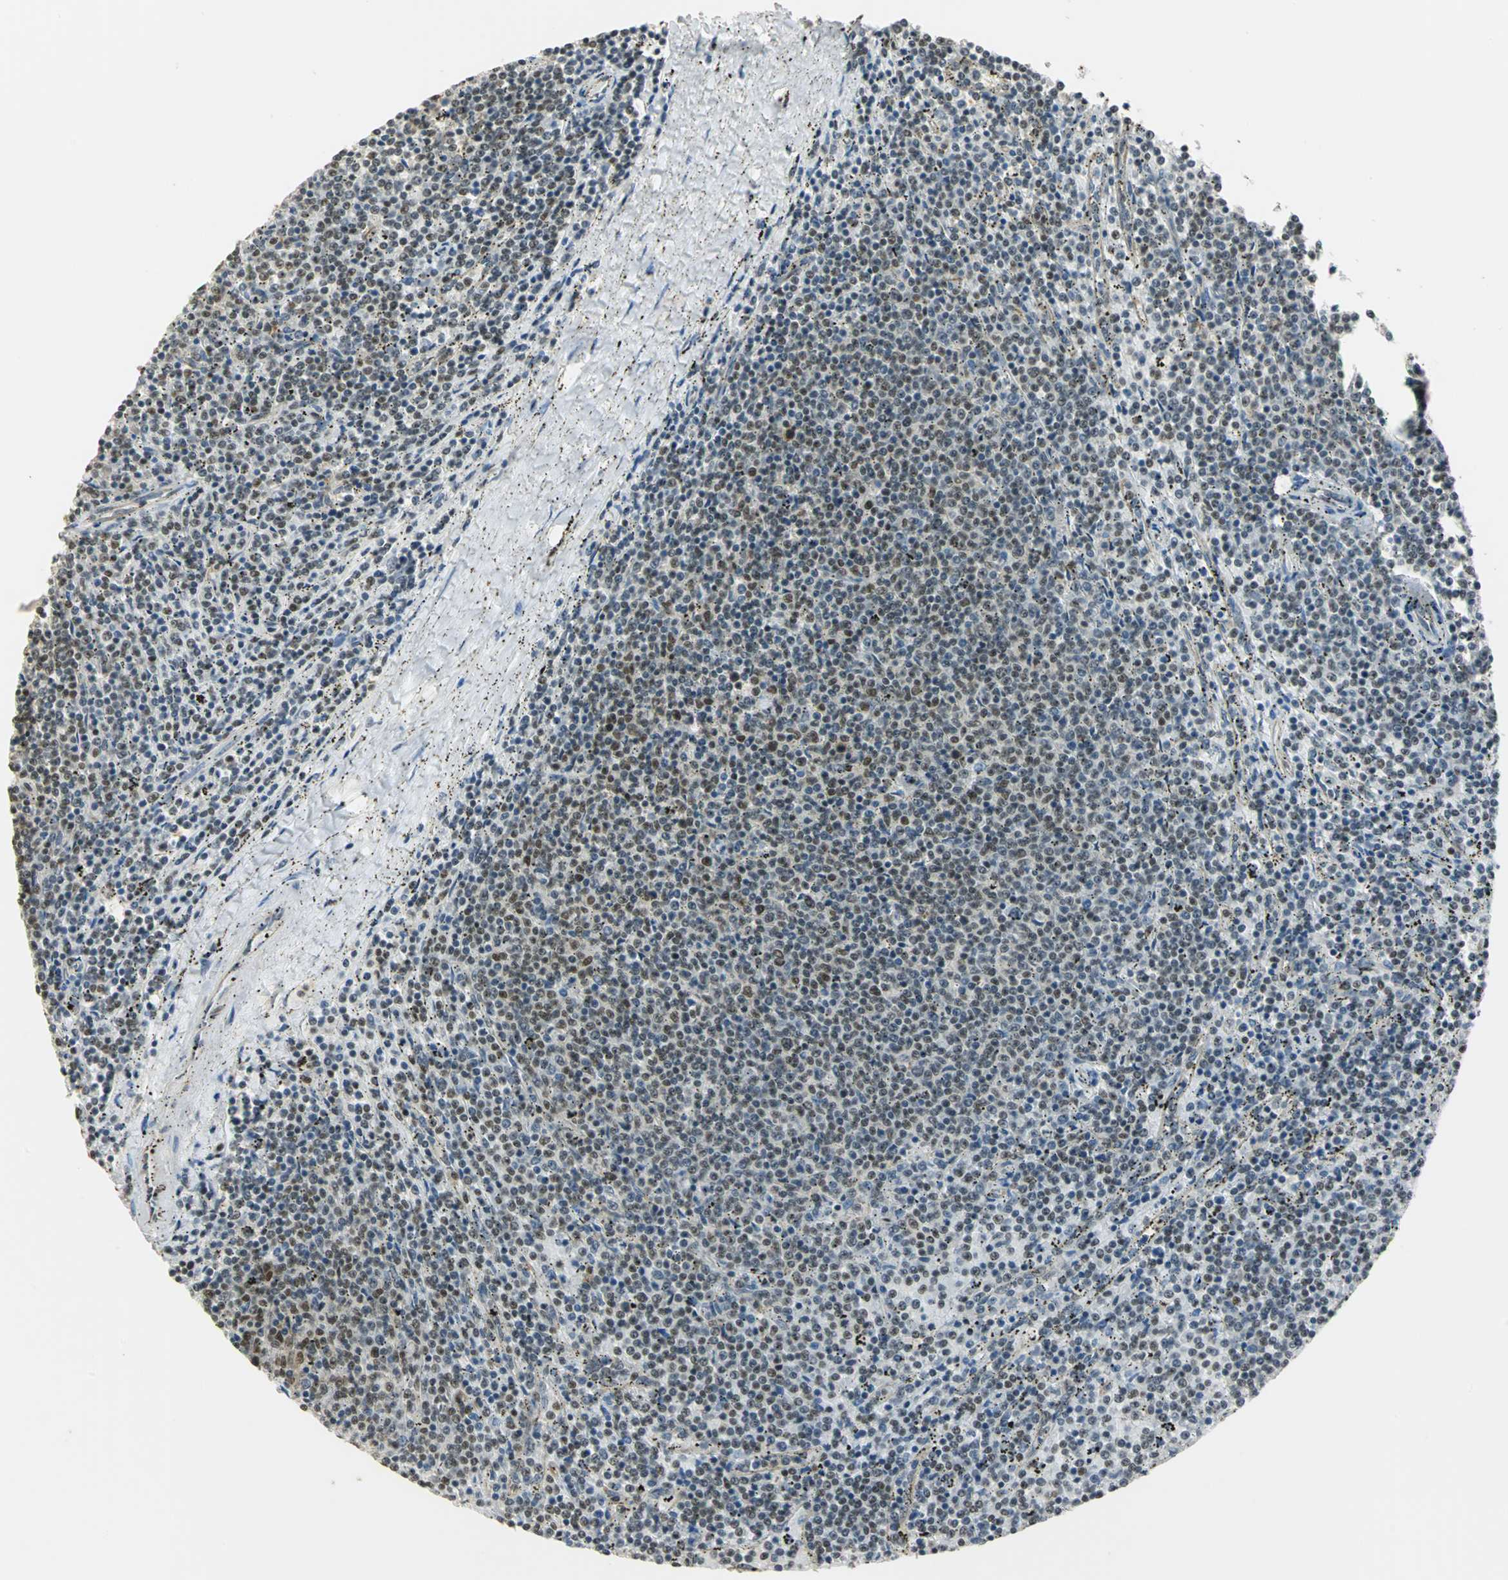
{"staining": {"intensity": "weak", "quantity": "25%-75%", "location": "nuclear"}, "tissue": "lymphoma", "cell_type": "Tumor cells", "image_type": "cancer", "snomed": [{"axis": "morphology", "description": "Malignant lymphoma, non-Hodgkin's type, Low grade"}, {"axis": "topography", "description": "Spleen"}], "caption": "Protein expression analysis of human lymphoma reveals weak nuclear positivity in approximately 25%-75% of tumor cells. (Stains: DAB in brown, nuclei in blue, Microscopy: brightfield microscopy at high magnification).", "gene": "ELF1", "patient": {"sex": "female", "age": 50}}